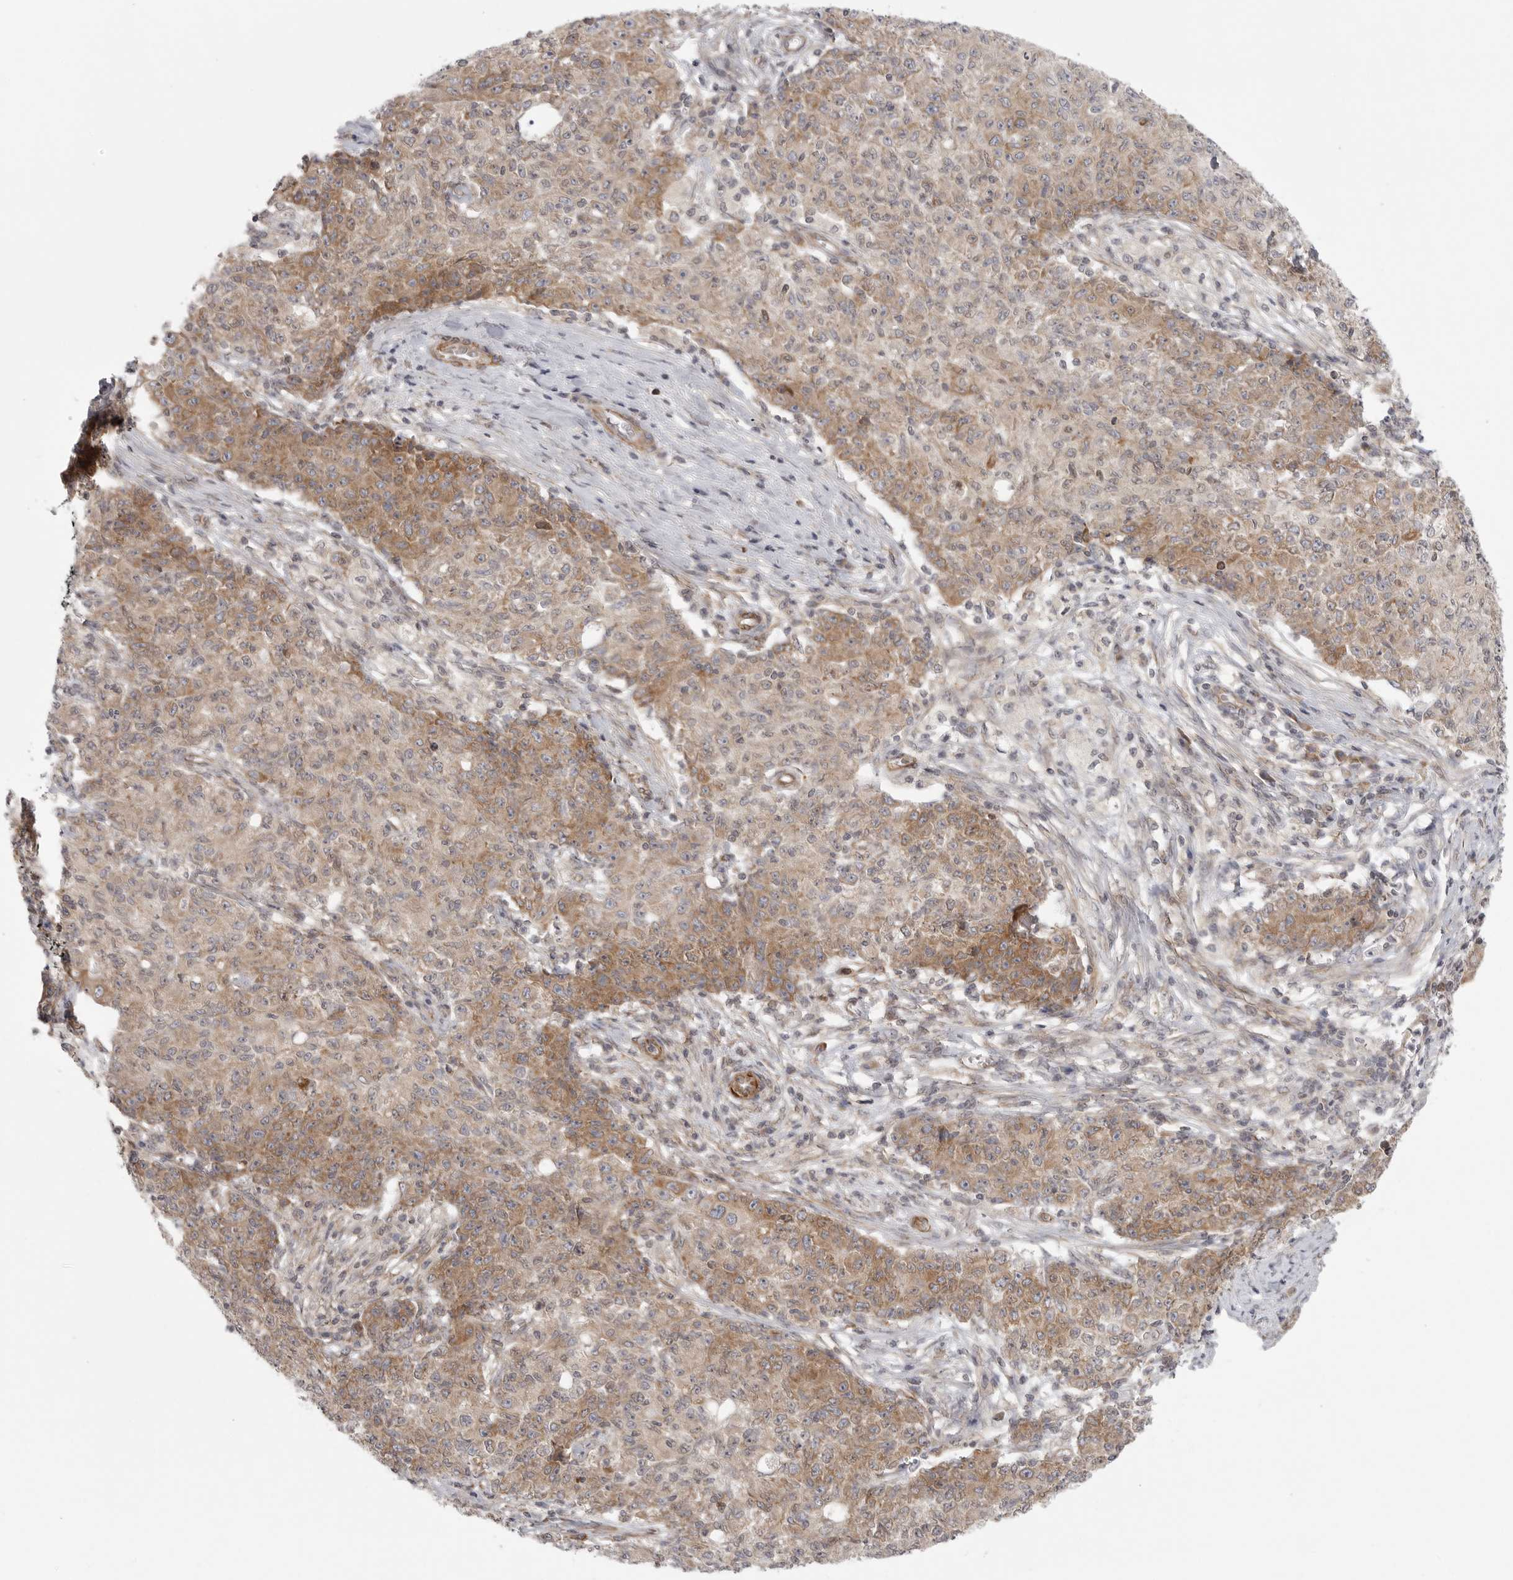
{"staining": {"intensity": "moderate", "quantity": ">75%", "location": "cytoplasmic/membranous"}, "tissue": "ovarian cancer", "cell_type": "Tumor cells", "image_type": "cancer", "snomed": [{"axis": "morphology", "description": "Carcinoma, endometroid"}, {"axis": "topography", "description": "Ovary"}], "caption": "Approximately >75% of tumor cells in human ovarian endometroid carcinoma demonstrate moderate cytoplasmic/membranous protein positivity as visualized by brown immunohistochemical staining.", "gene": "CERS2", "patient": {"sex": "female", "age": 42}}